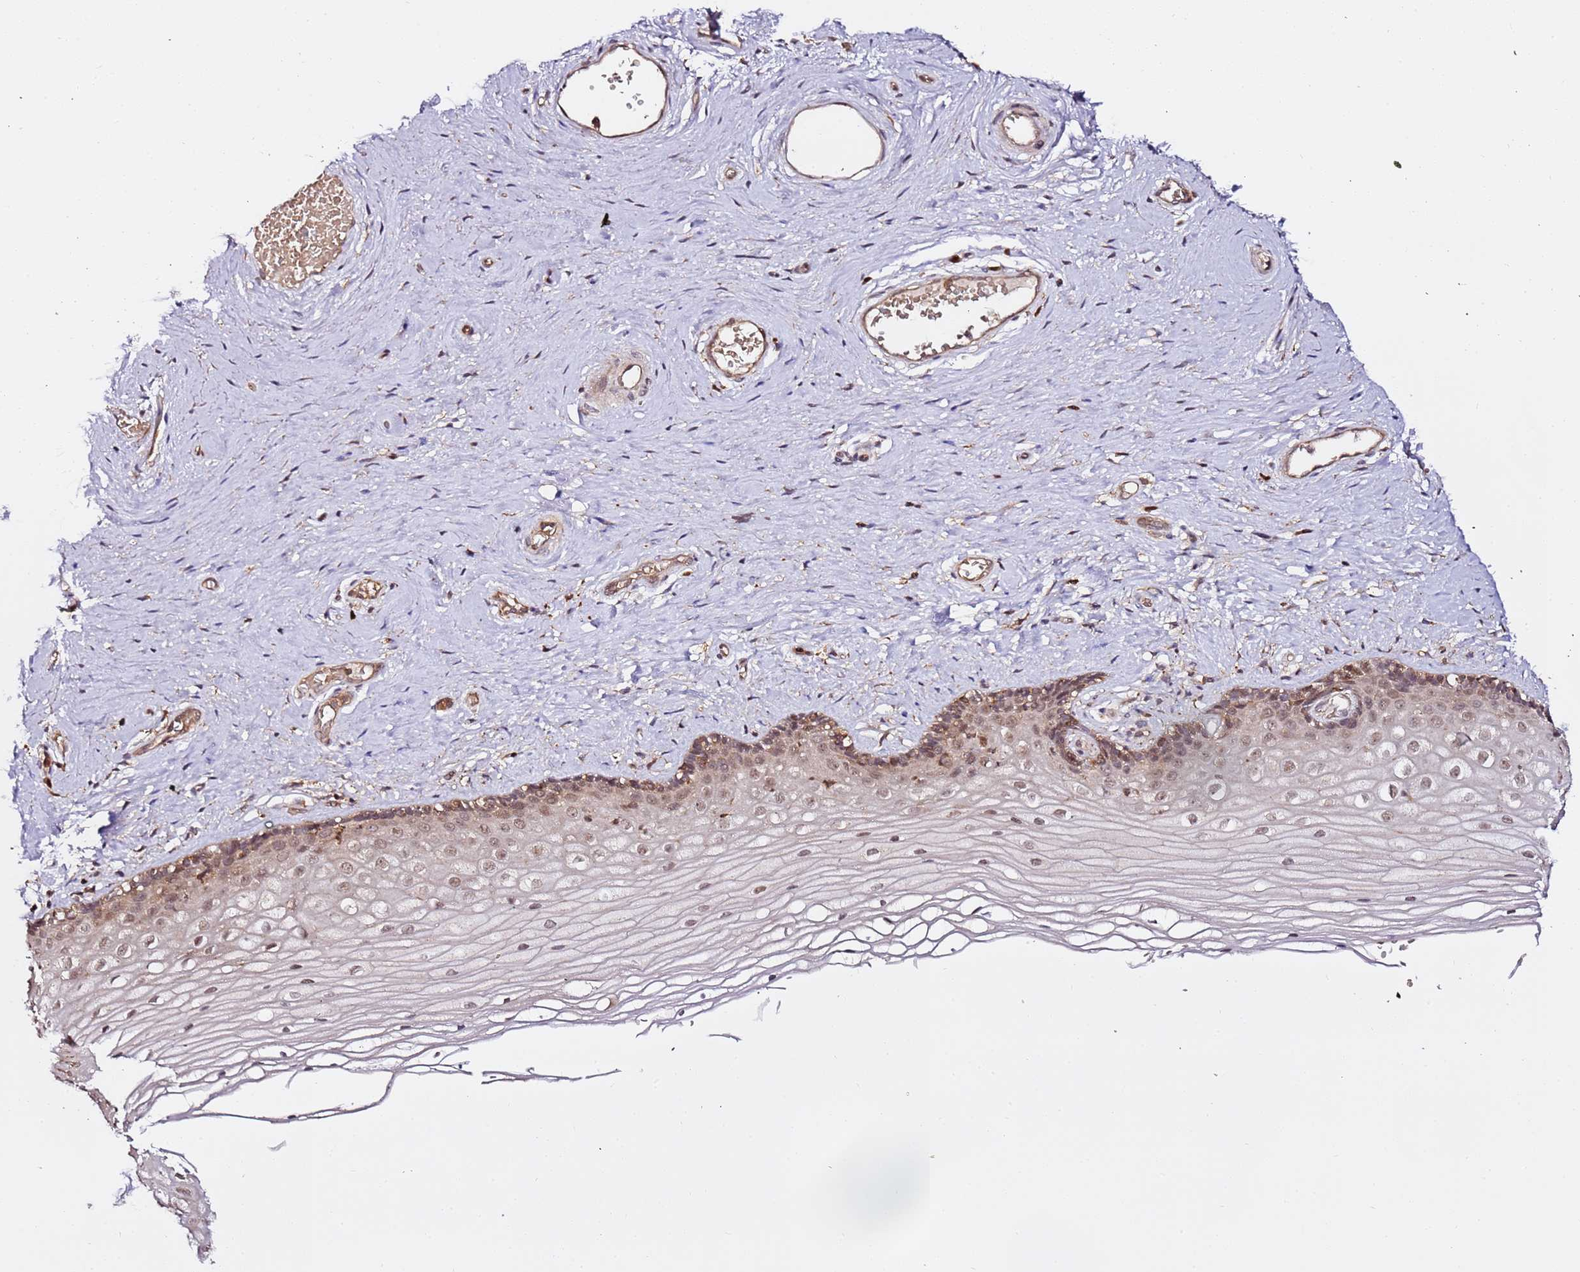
{"staining": {"intensity": "moderate", "quantity": "25%-75%", "location": "nuclear"}, "tissue": "vagina", "cell_type": "Squamous epithelial cells", "image_type": "normal", "snomed": [{"axis": "morphology", "description": "Normal tissue, NOS"}, {"axis": "topography", "description": "Vagina"}], "caption": "Protein expression analysis of normal human vagina reveals moderate nuclear positivity in approximately 25%-75% of squamous epithelial cells.", "gene": "OR5V1", "patient": {"sex": "female", "age": 46}}